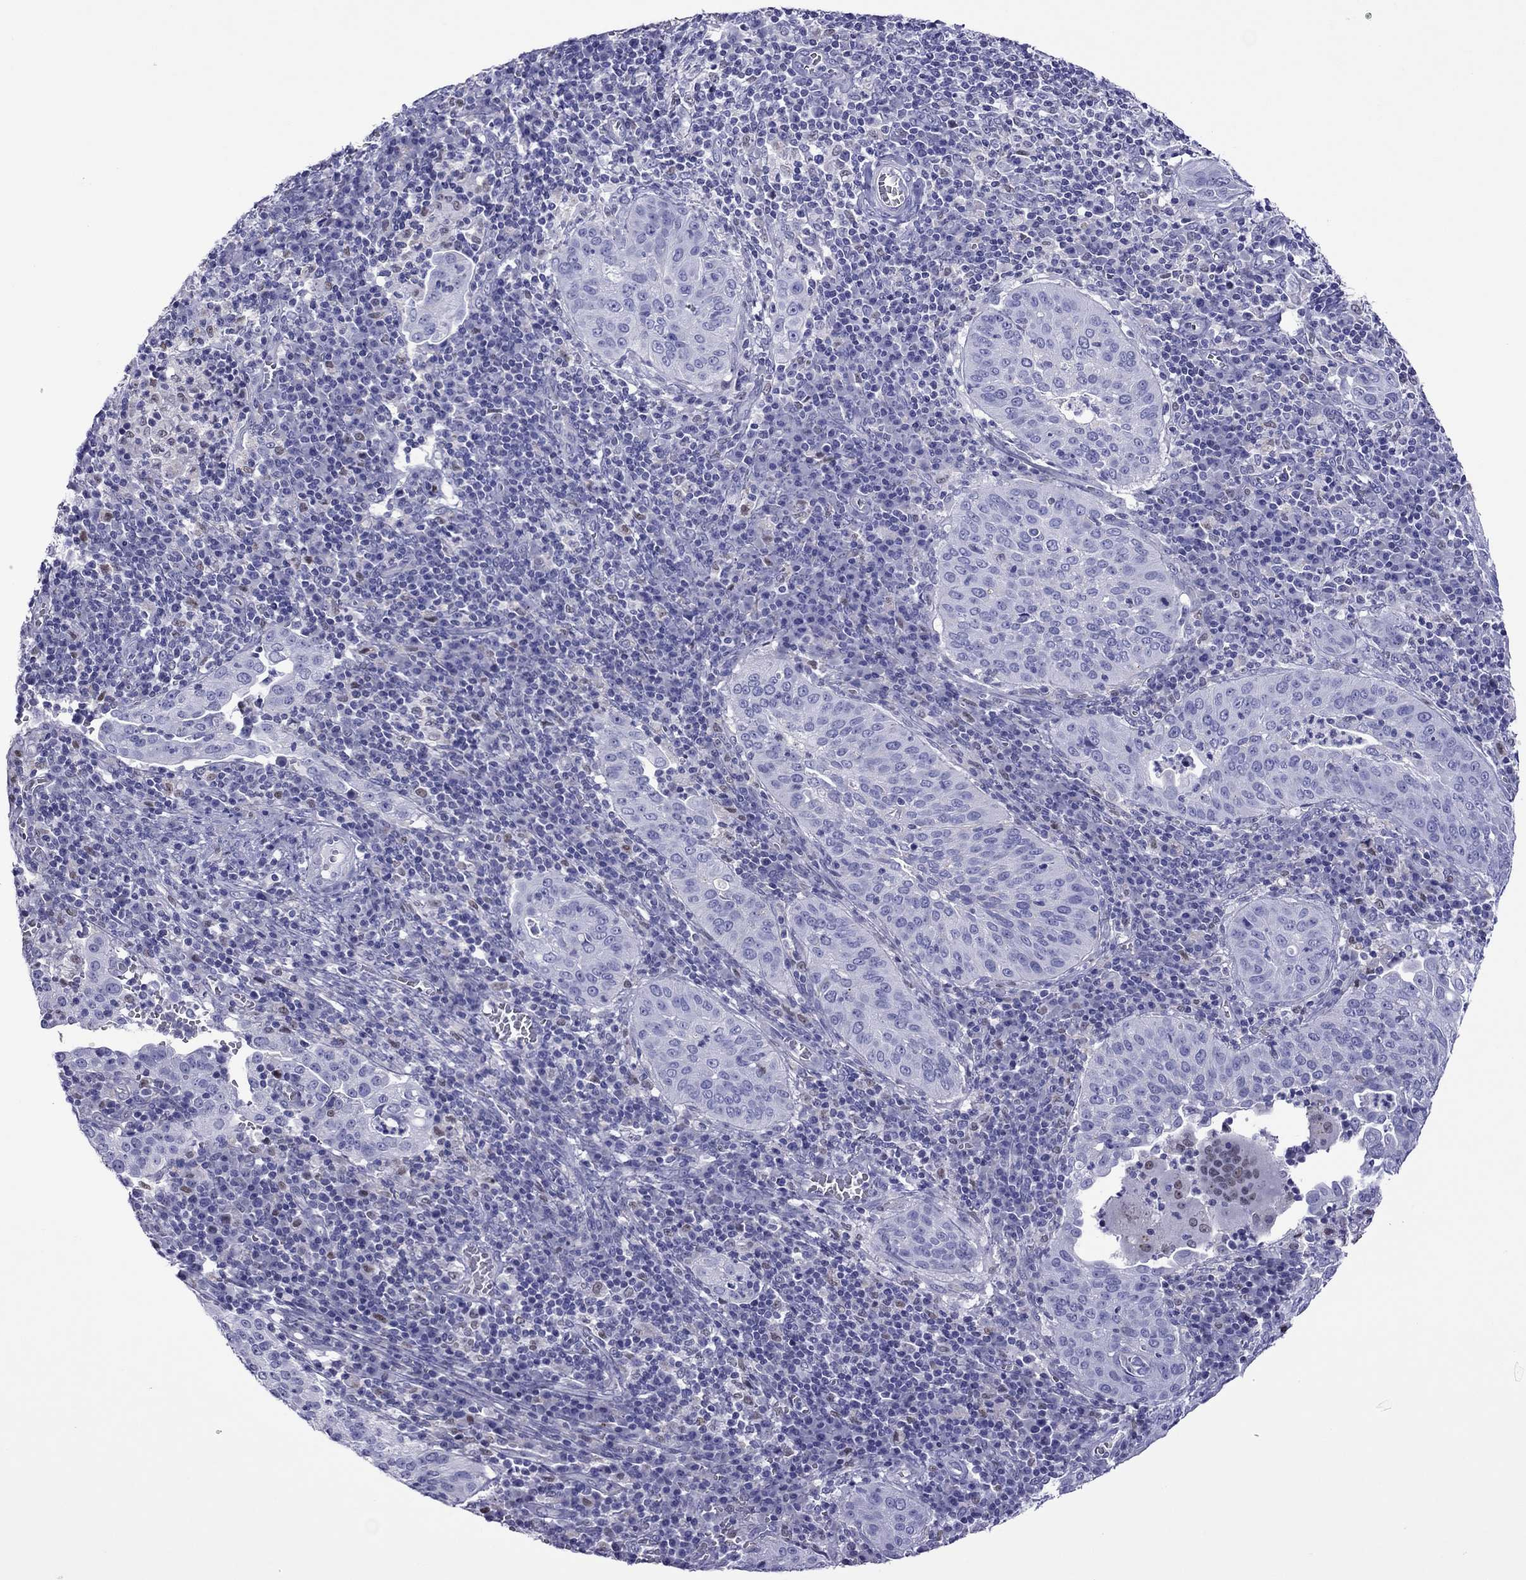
{"staining": {"intensity": "negative", "quantity": "none", "location": "none"}, "tissue": "cervical cancer", "cell_type": "Tumor cells", "image_type": "cancer", "snomed": [{"axis": "morphology", "description": "Squamous cell carcinoma, NOS"}, {"axis": "topography", "description": "Cervix"}], "caption": "This is an immunohistochemistry micrograph of cervical cancer. There is no staining in tumor cells.", "gene": "MPZ", "patient": {"sex": "female", "age": 39}}